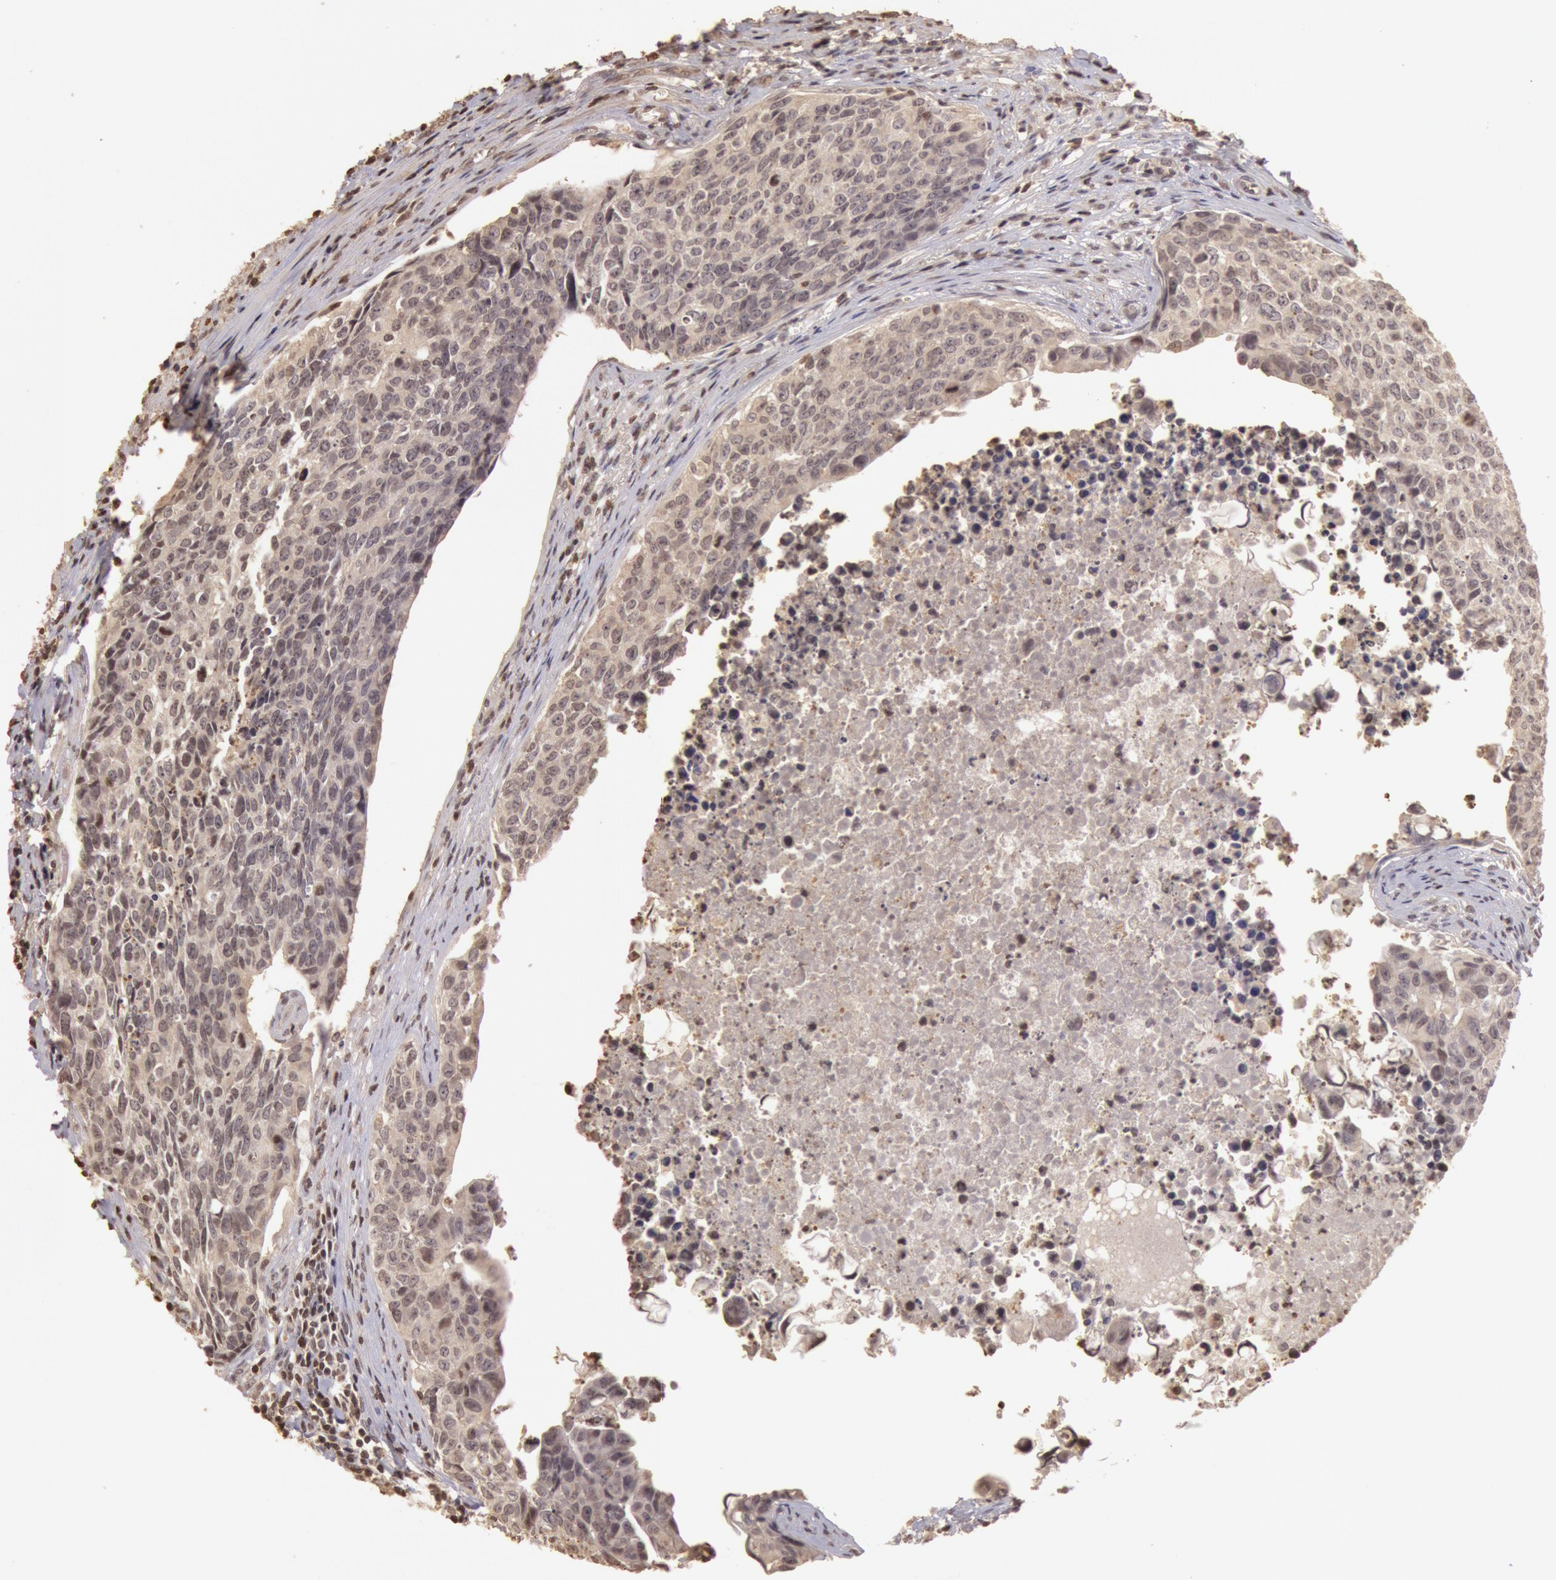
{"staining": {"intensity": "weak", "quantity": ">75%", "location": "cytoplasmic/membranous"}, "tissue": "urothelial cancer", "cell_type": "Tumor cells", "image_type": "cancer", "snomed": [{"axis": "morphology", "description": "Urothelial carcinoma, High grade"}, {"axis": "topography", "description": "Urinary bladder"}], "caption": "Urothelial cancer stained with DAB immunohistochemistry displays low levels of weak cytoplasmic/membranous staining in about >75% of tumor cells.", "gene": "SOD1", "patient": {"sex": "male", "age": 81}}